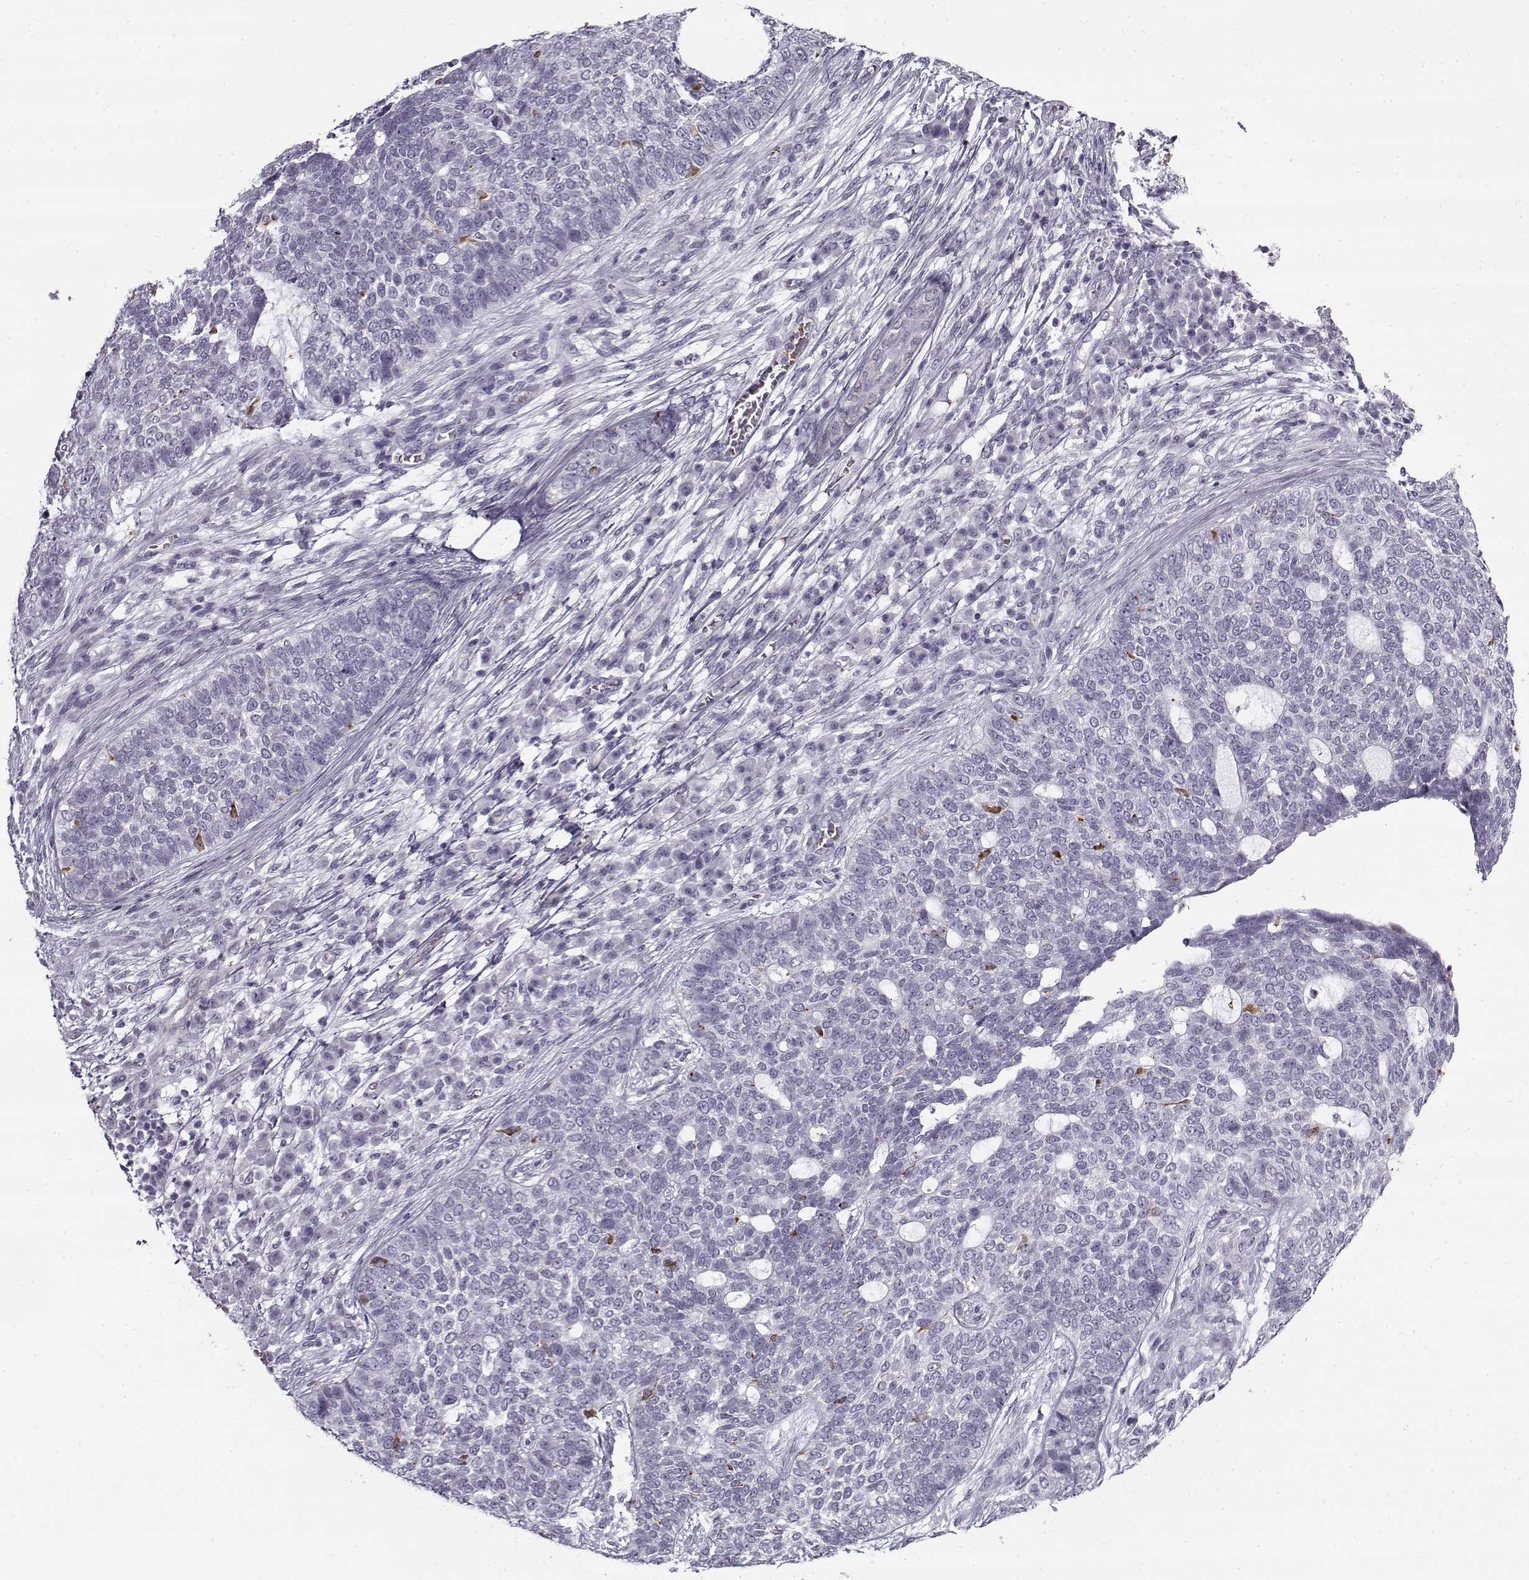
{"staining": {"intensity": "negative", "quantity": "none", "location": "none"}, "tissue": "skin cancer", "cell_type": "Tumor cells", "image_type": "cancer", "snomed": [{"axis": "morphology", "description": "Basal cell carcinoma"}, {"axis": "topography", "description": "Skin"}], "caption": "DAB (3,3'-diaminobenzidine) immunohistochemical staining of skin basal cell carcinoma demonstrates no significant positivity in tumor cells. (Brightfield microscopy of DAB immunohistochemistry (IHC) at high magnification).", "gene": "SNCA", "patient": {"sex": "female", "age": 69}}